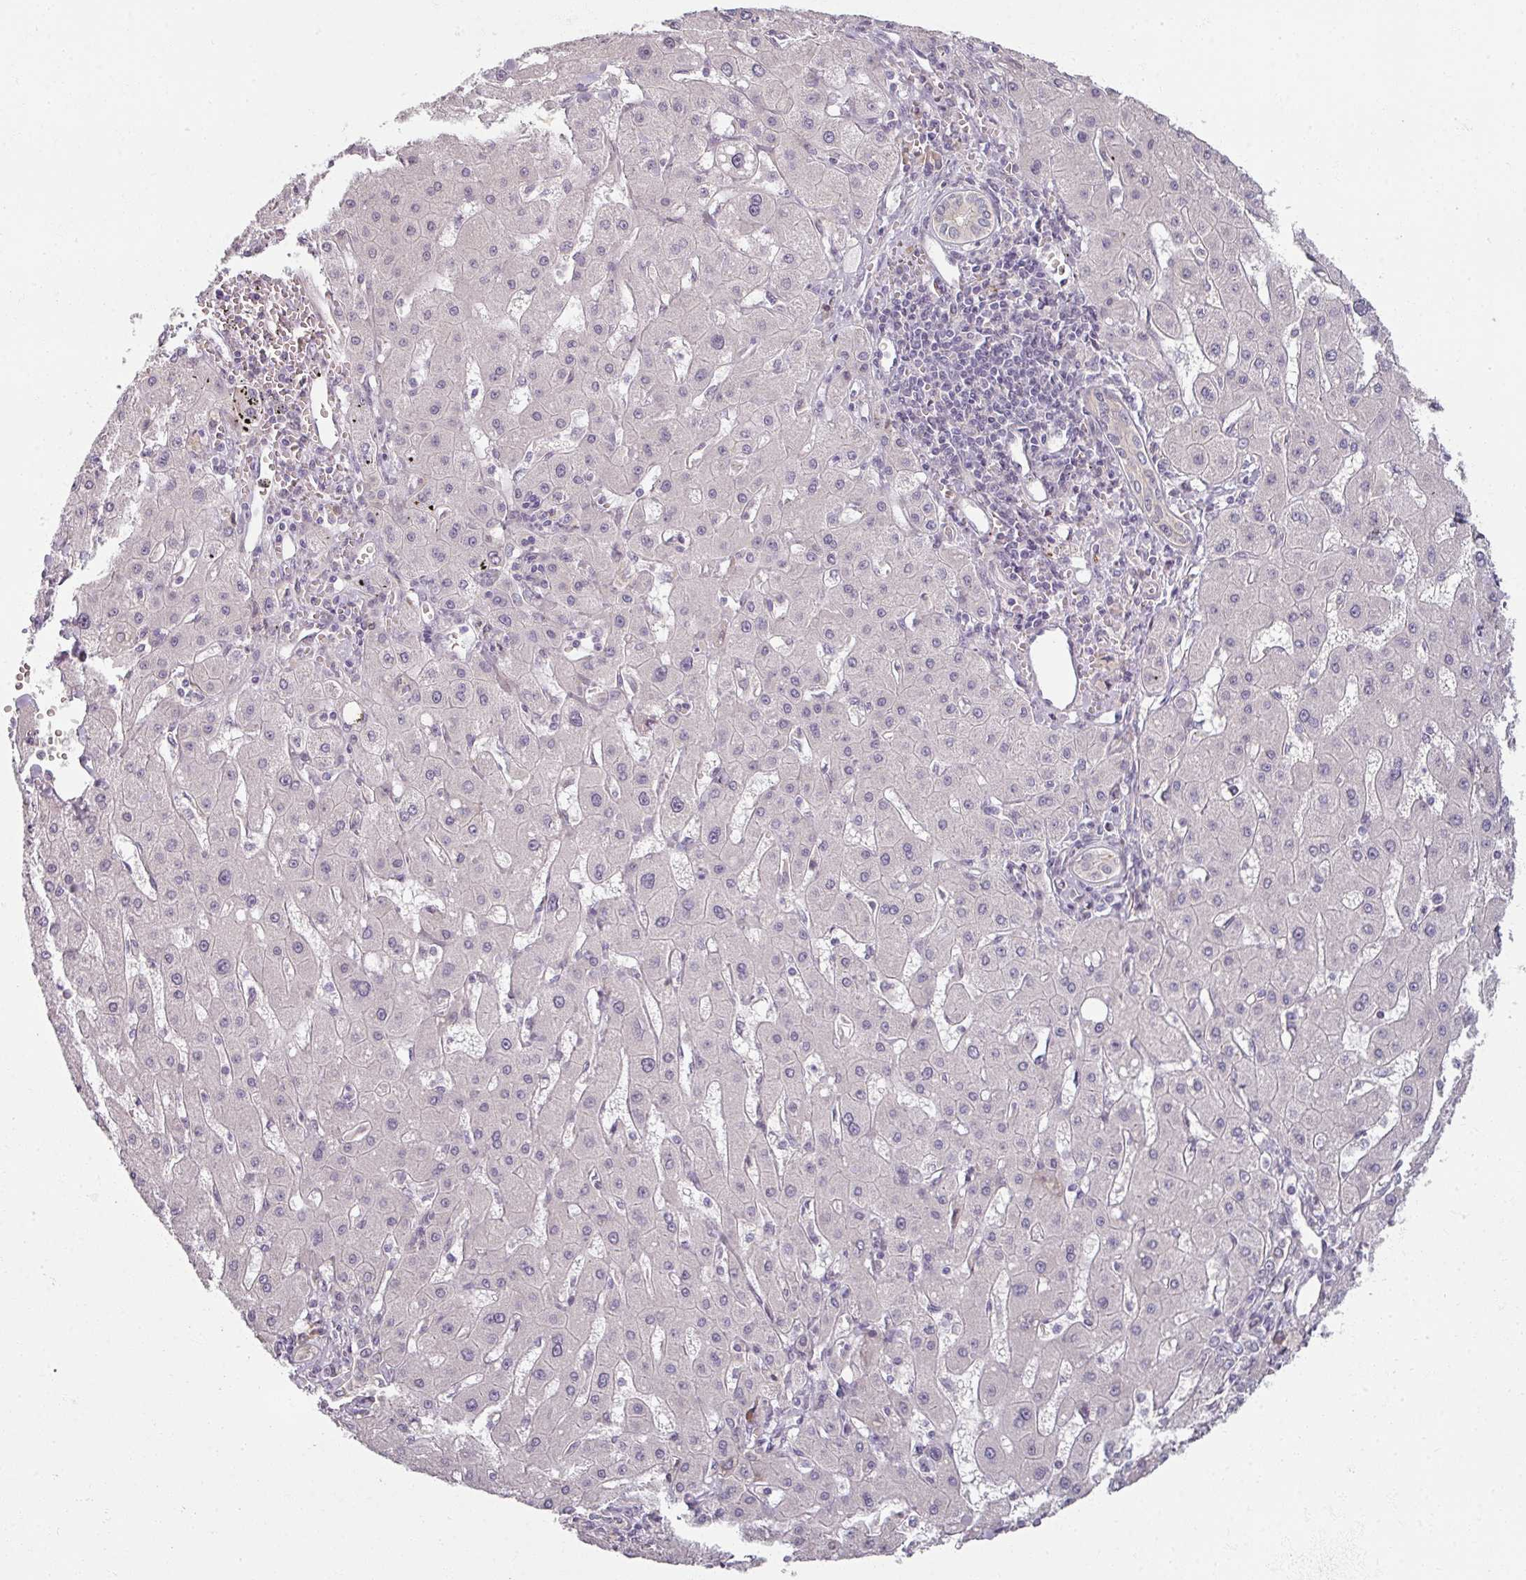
{"staining": {"intensity": "negative", "quantity": "none", "location": "none"}, "tissue": "liver cancer", "cell_type": "Tumor cells", "image_type": "cancer", "snomed": [{"axis": "morphology", "description": "Carcinoma, Hepatocellular, NOS"}, {"axis": "topography", "description": "Liver"}], "caption": "This is an IHC image of liver hepatocellular carcinoma. There is no positivity in tumor cells.", "gene": "MYMK", "patient": {"sex": "male", "age": 72}}